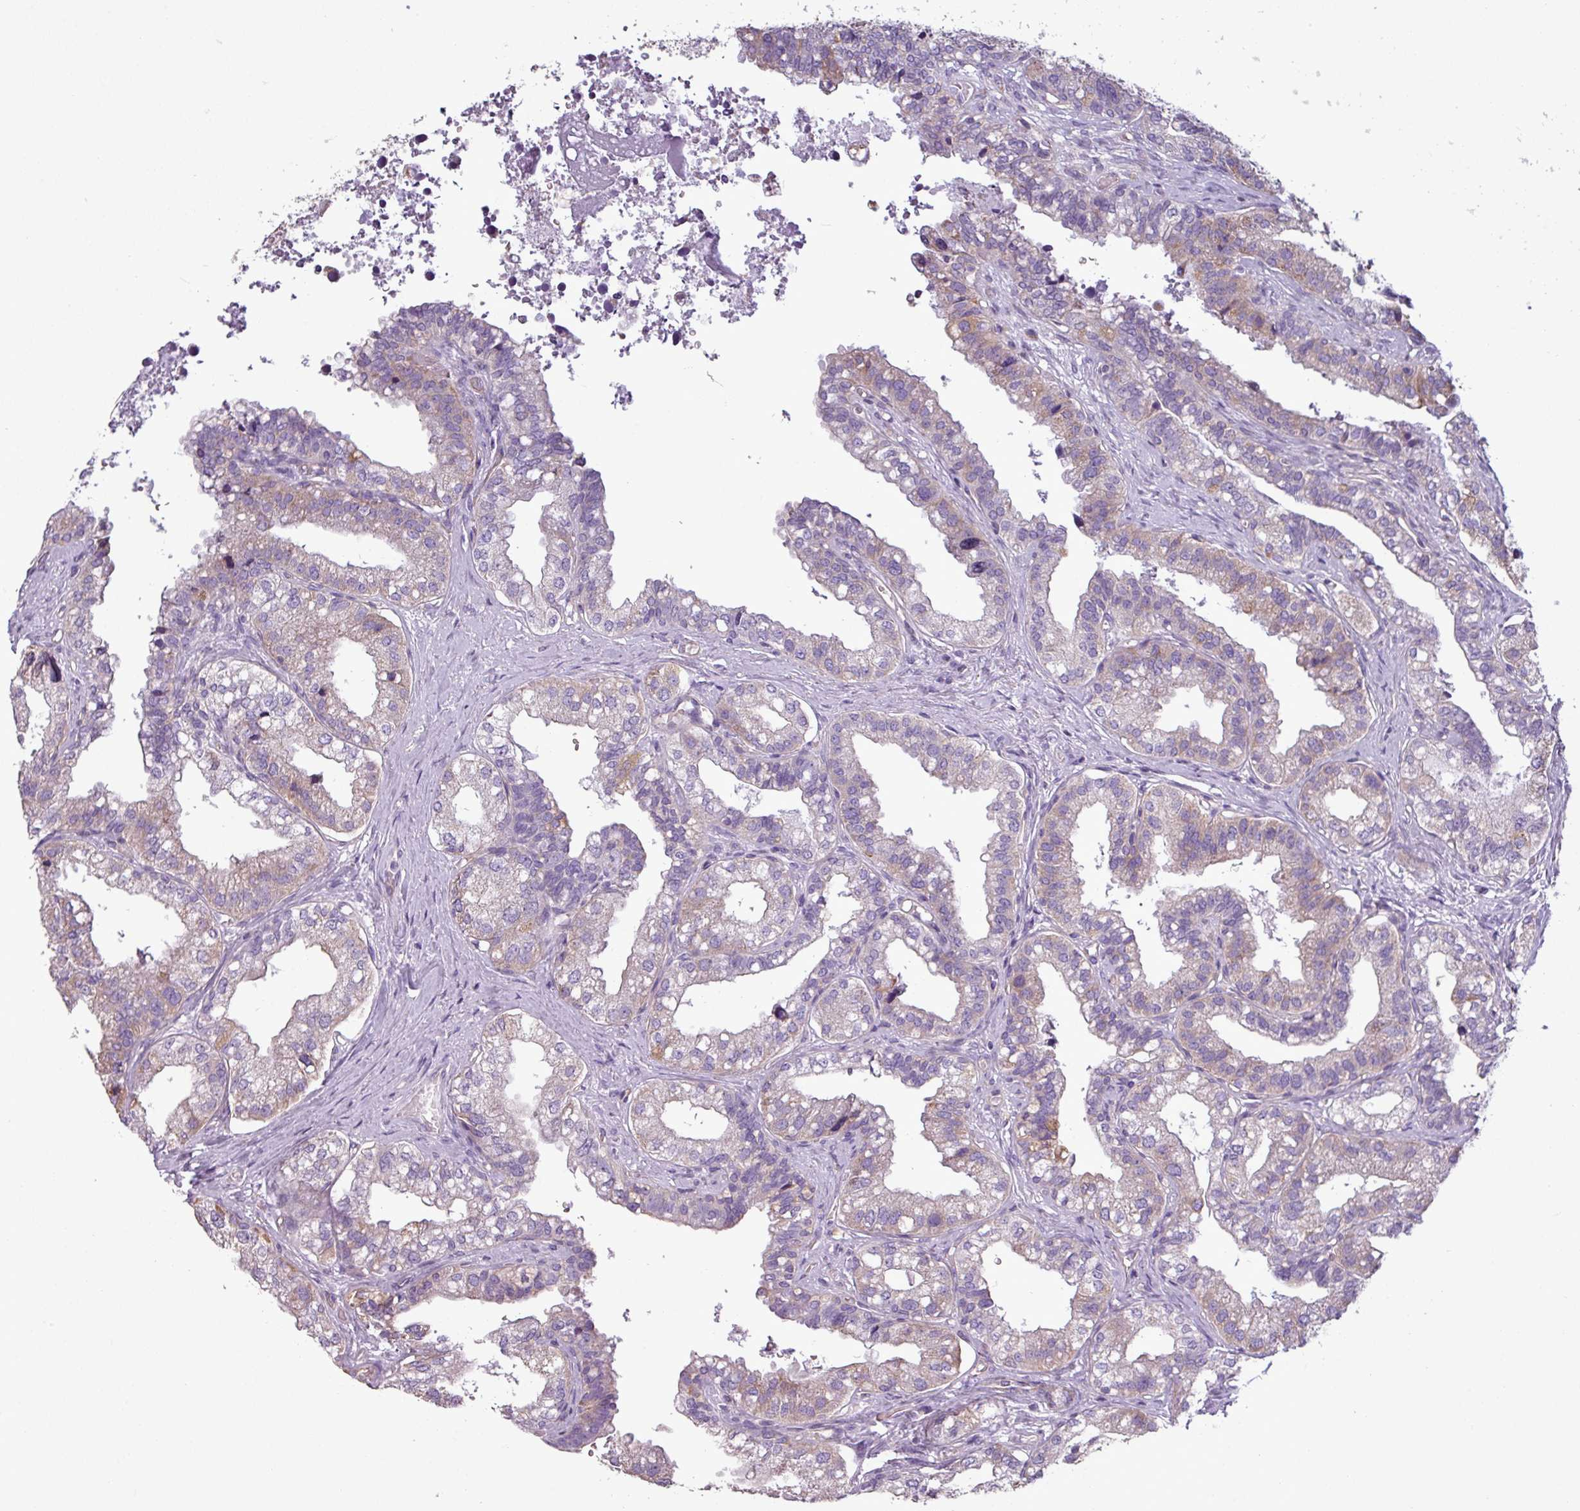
{"staining": {"intensity": "weak", "quantity": "<25%", "location": "cytoplasmic/membranous"}, "tissue": "seminal vesicle", "cell_type": "Glandular cells", "image_type": "normal", "snomed": [{"axis": "morphology", "description": "Normal tissue, NOS"}, {"axis": "topography", "description": "Seminal veicle"}, {"axis": "topography", "description": "Peripheral nerve tissue"}], "caption": "An image of seminal vesicle stained for a protein demonstrates no brown staining in glandular cells. The staining is performed using DAB brown chromogen with nuclei counter-stained in using hematoxylin.", "gene": "BTN2A2", "patient": {"sex": "male", "age": 60}}